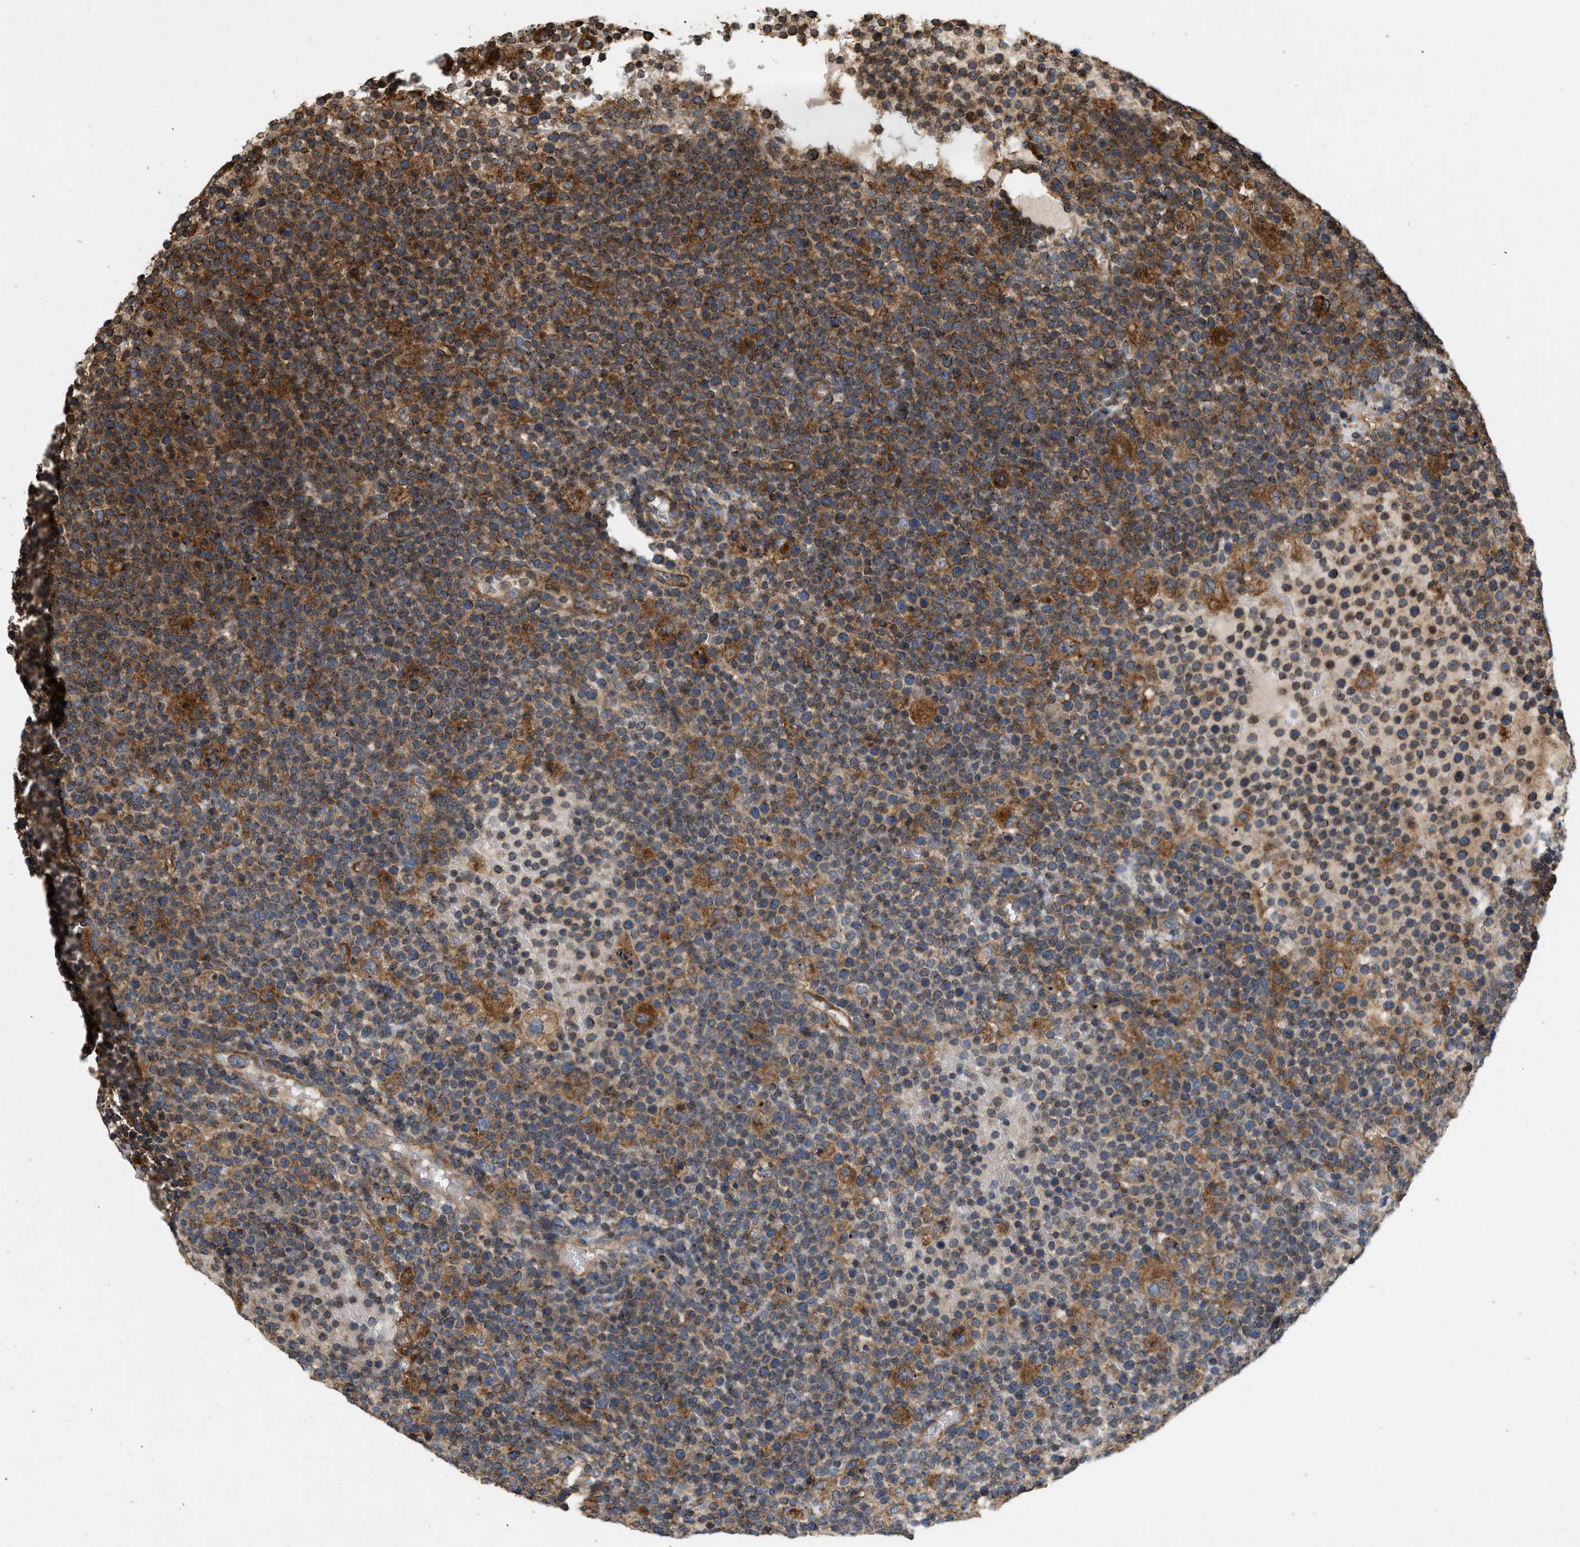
{"staining": {"intensity": "strong", "quantity": "25%-75%", "location": "cytoplasmic/membranous"}, "tissue": "lymphoma", "cell_type": "Tumor cells", "image_type": "cancer", "snomed": [{"axis": "morphology", "description": "Malignant lymphoma, non-Hodgkin's type, High grade"}, {"axis": "topography", "description": "Lymph node"}], "caption": "Strong cytoplasmic/membranous protein expression is identified in about 25%-75% of tumor cells in lymphoma.", "gene": "GNB4", "patient": {"sex": "male", "age": 61}}